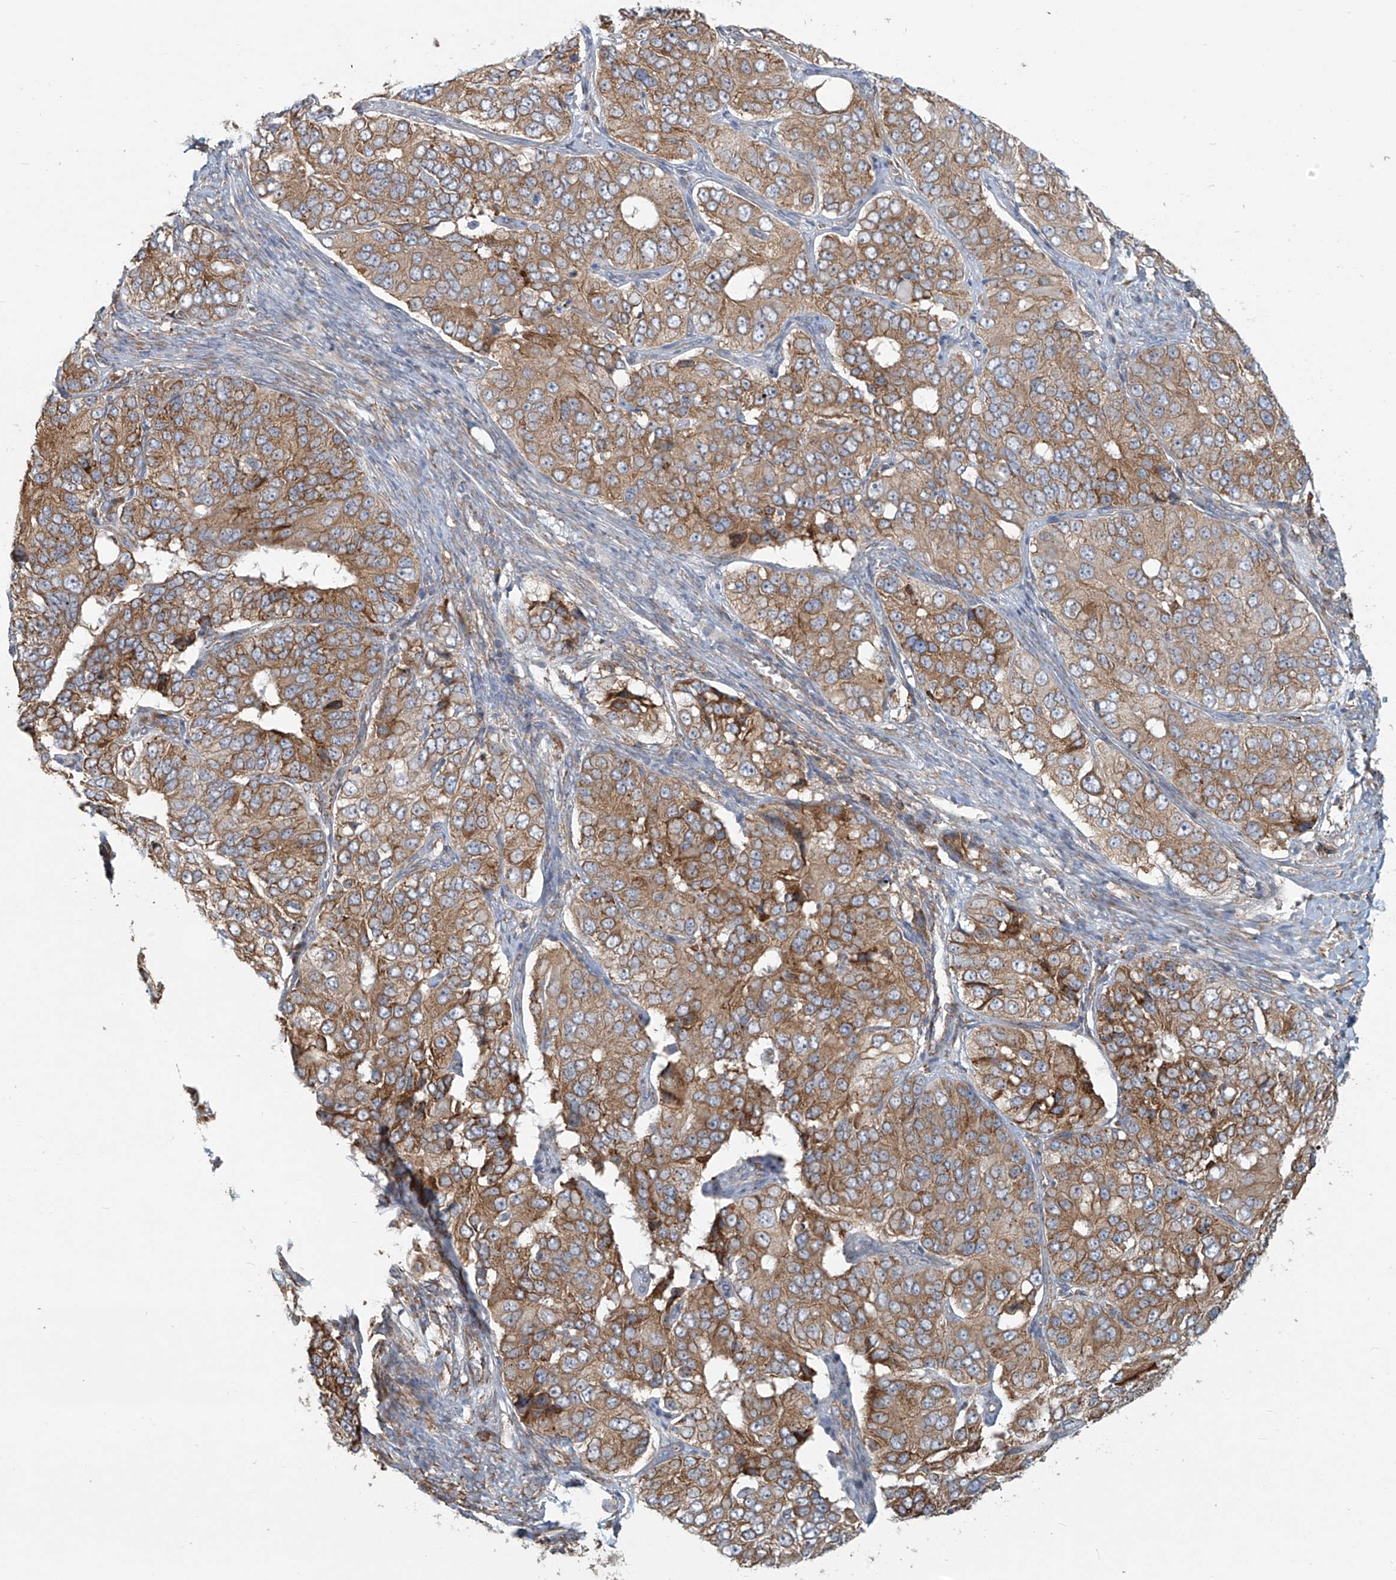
{"staining": {"intensity": "moderate", "quantity": ">75%", "location": "cytoplasmic/membranous"}, "tissue": "ovarian cancer", "cell_type": "Tumor cells", "image_type": "cancer", "snomed": [{"axis": "morphology", "description": "Carcinoma, endometroid"}, {"axis": "topography", "description": "Ovary"}], "caption": "Immunohistochemistry (DAB (3,3'-diaminobenzidine)) staining of ovarian cancer exhibits moderate cytoplasmic/membranous protein staining in about >75% of tumor cells. Using DAB (brown) and hematoxylin (blue) stains, captured at high magnification using brightfield microscopy.", "gene": "KATNIP", "patient": {"sex": "female", "age": 51}}